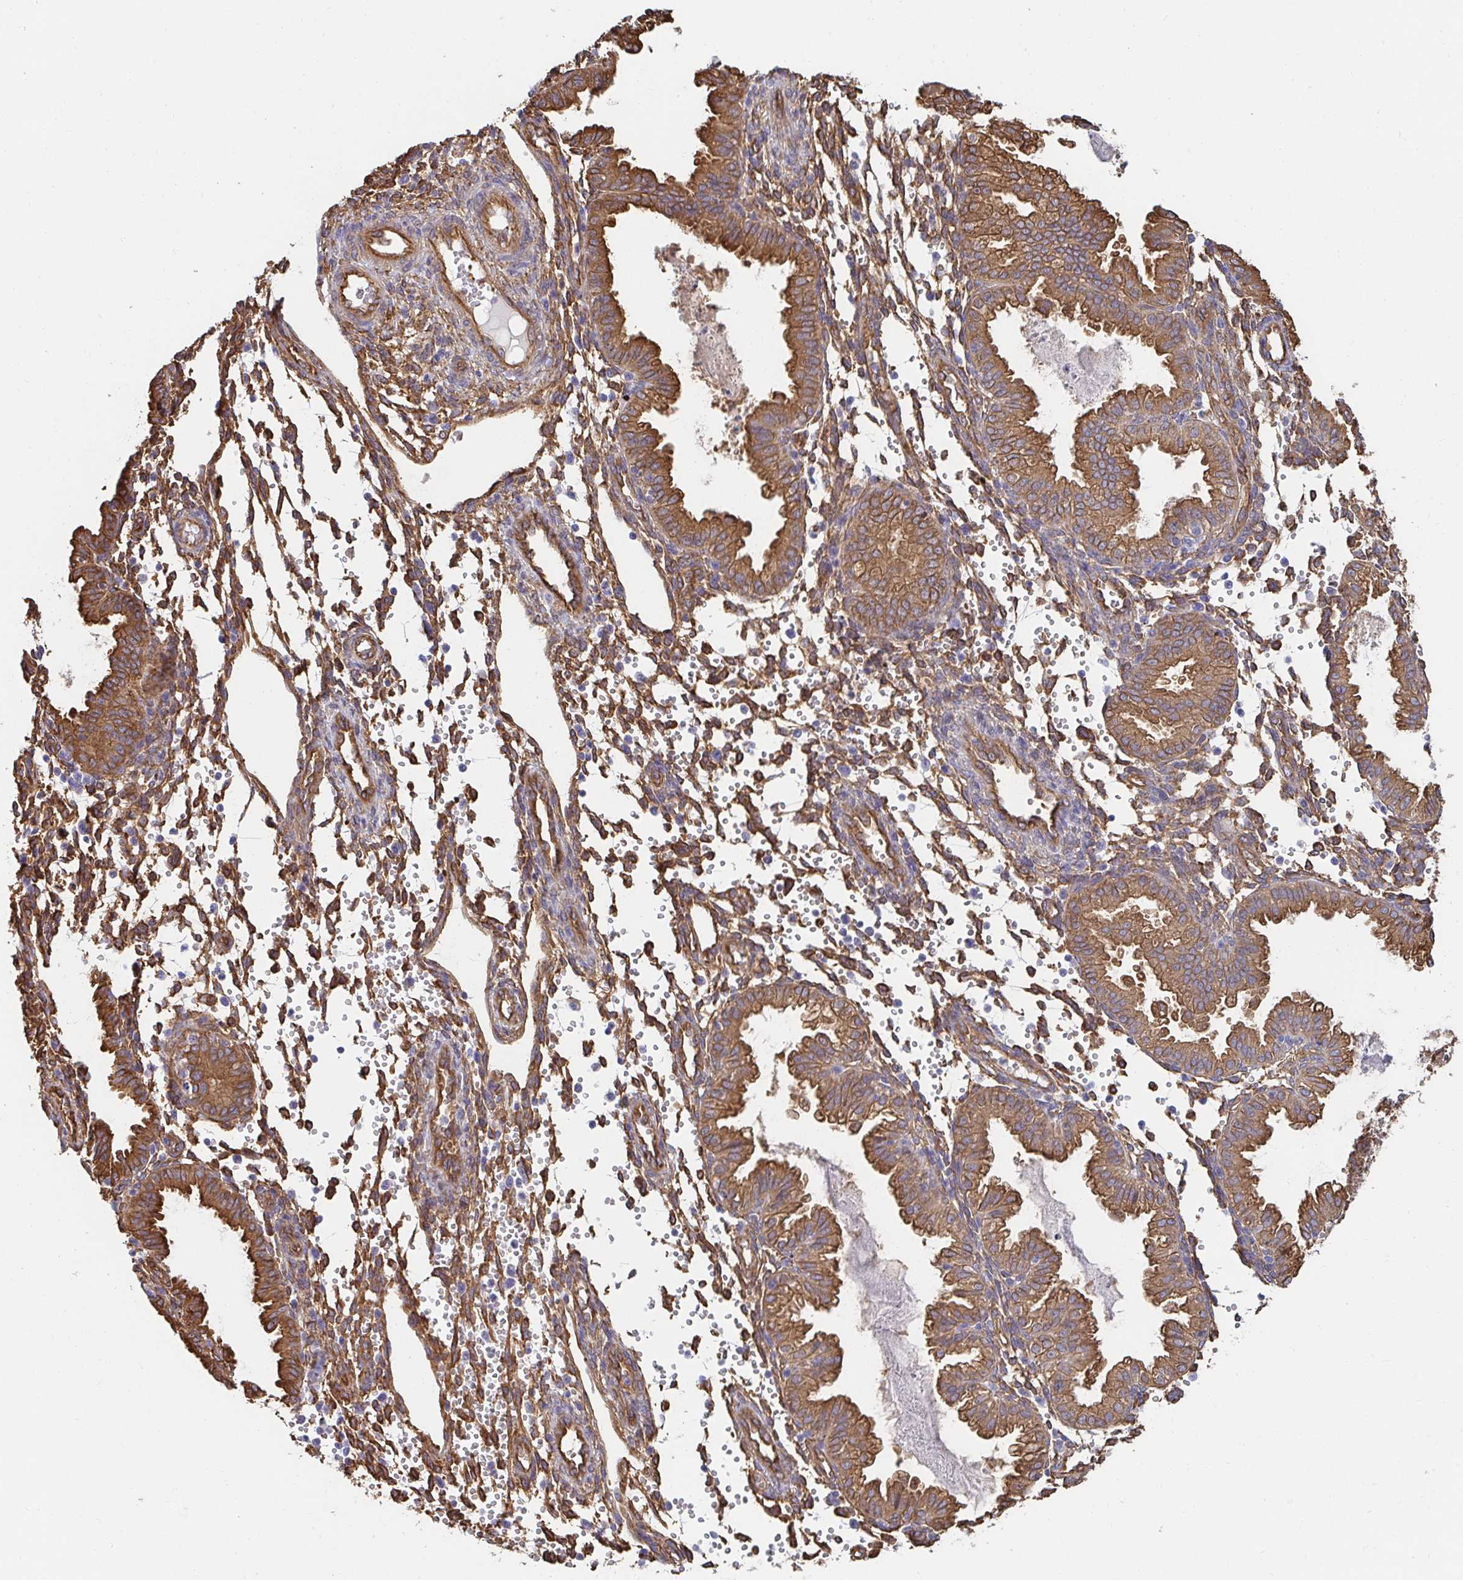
{"staining": {"intensity": "moderate", "quantity": ">75%", "location": "cytoplasmic/membranous"}, "tissue": "endometrium", "cell_type": "Cells in endometrial stroma", "image_type": "normal", "snomed": [{"axis": "morphology", "description": "Normal tissue, NOS"}, {"axis": "topography", "description": "Endometrium"}], "caption": "A brown stain highlights moderate cytoplasmic/membranous positivity of a protein in cells in endometrial stroma of benign human endometrium. Ihc stains the protein in brown and the nuclei are stained blue.", "gene": "CTTN", "patient": {"sex": "female", "age": 33}}